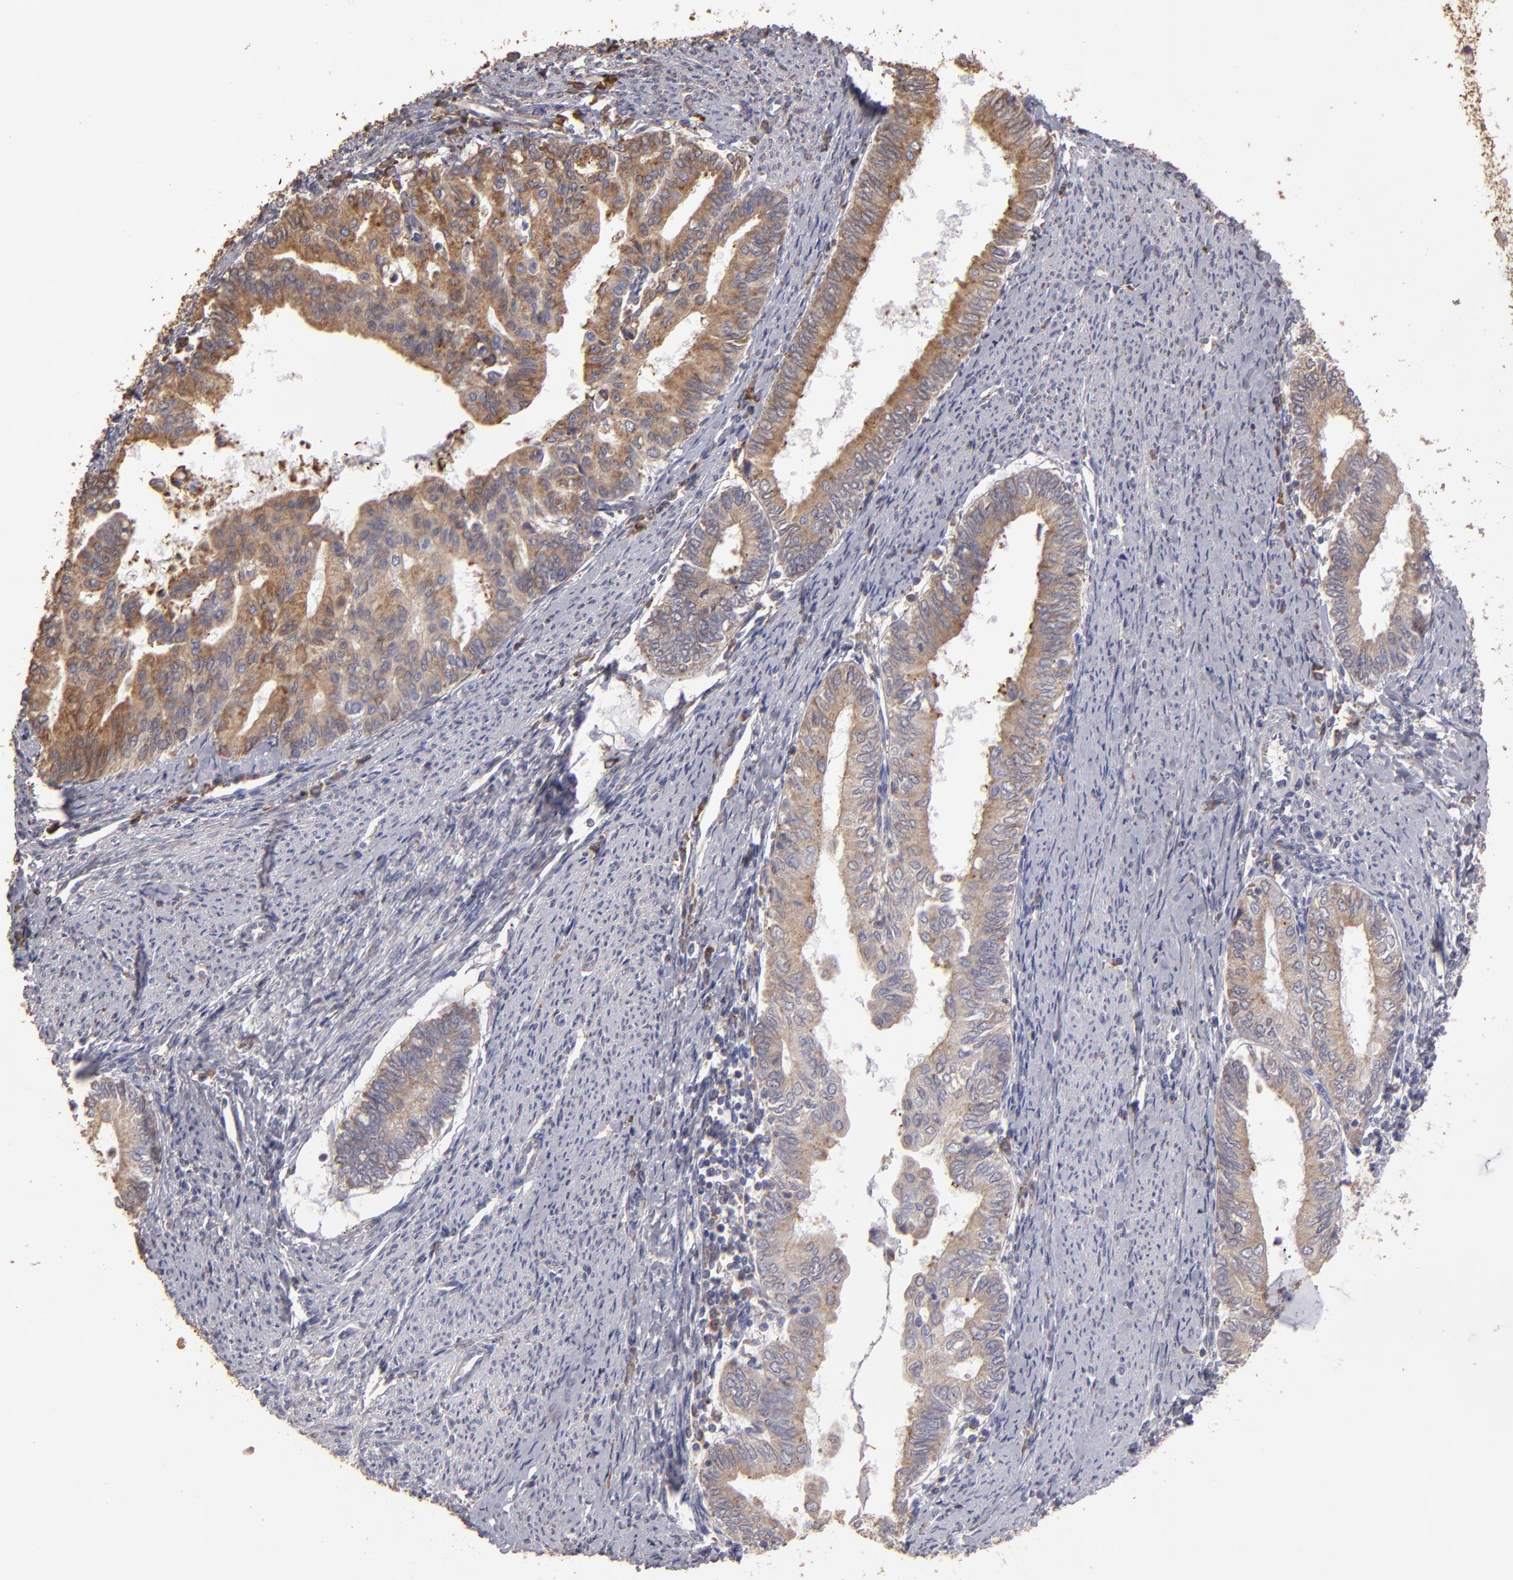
{"staining": {"intensity": "weak", "quantity": ">75%", "location": "cytoplasmic/membranous"}, "tissue": "endometrial cancer", "cell_type": "Tumor cells", "image_type": "cancer", "snomed": [{"axis": "morphology", "description": "Adenocarcinoma, NOS"}, {"axis": "topography", "description": "Endometrium"}], "caption": "The photomicrograph demonstrates immunohistochemical staining of endometrial adenocarcinoma. There is weak cytoplasmic/membranous positivity is identified in approximately >75% of tumor cells.", "gene": "CALR", "patient": {"sex": "female", "age": 66}}